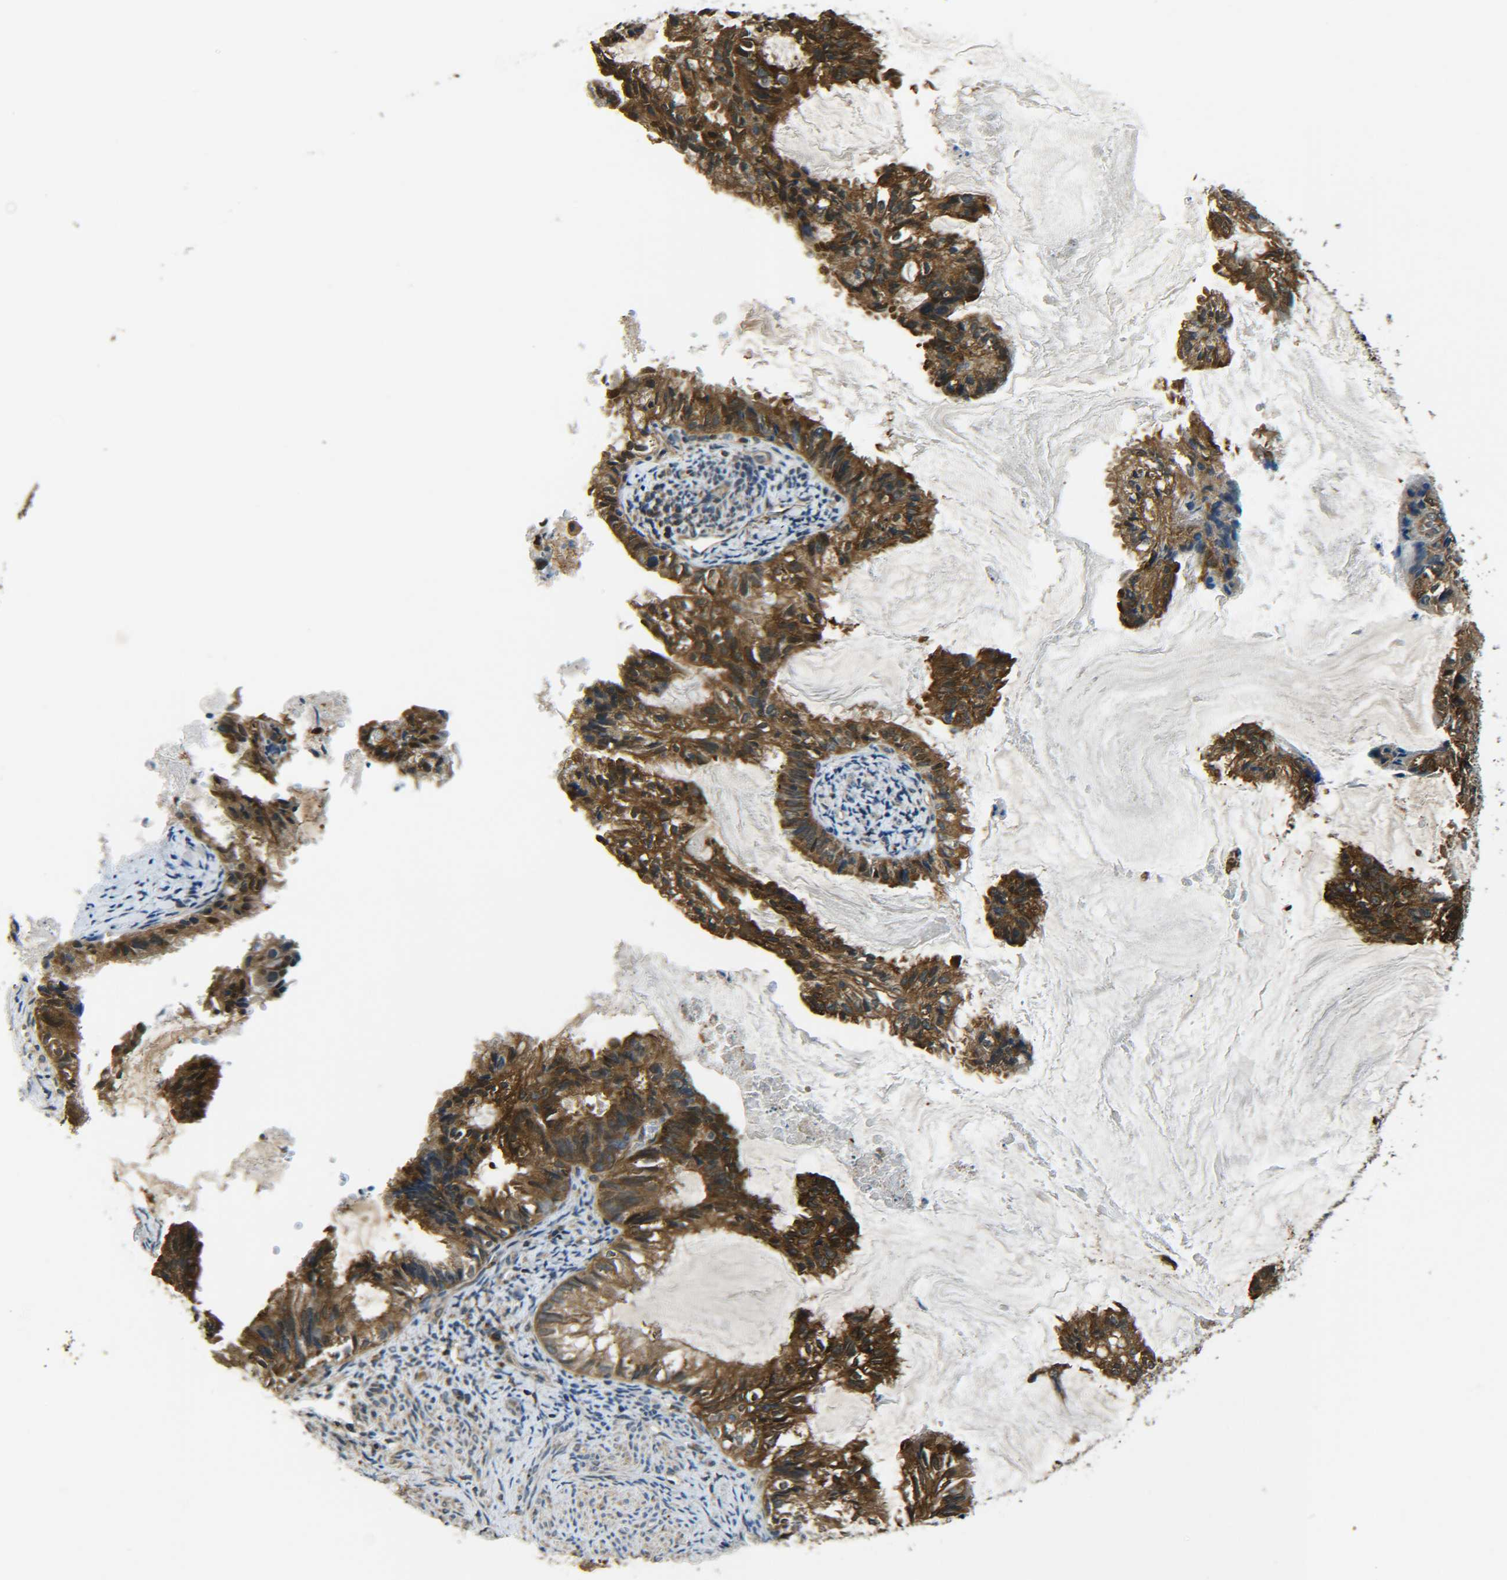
{"staining": {"intensity": "strong", "quantity": ">75%", "location": "cytoplasmic/membranous"}, "tissue": "cervical cancer", "cell_type": "Tumor cells", "image_type": "cancer", "snomed": [{"axis": "morphology", "description": "Normal tissue, NOS"}, {"axis": "morphology", "description": "Adenocarcinoma, NOS"}, {"axis": "topography", "description": "Cervix"}, {"axis": "topography", "description": "Endometrium"}], "caption": "Adenocarcinoma (cervical) stained for a protein reveals strong cytoplasmic/membranous positivity in tumor cells.", "gene": "PREB", "patient": {"sex": "female", "age": 86}}